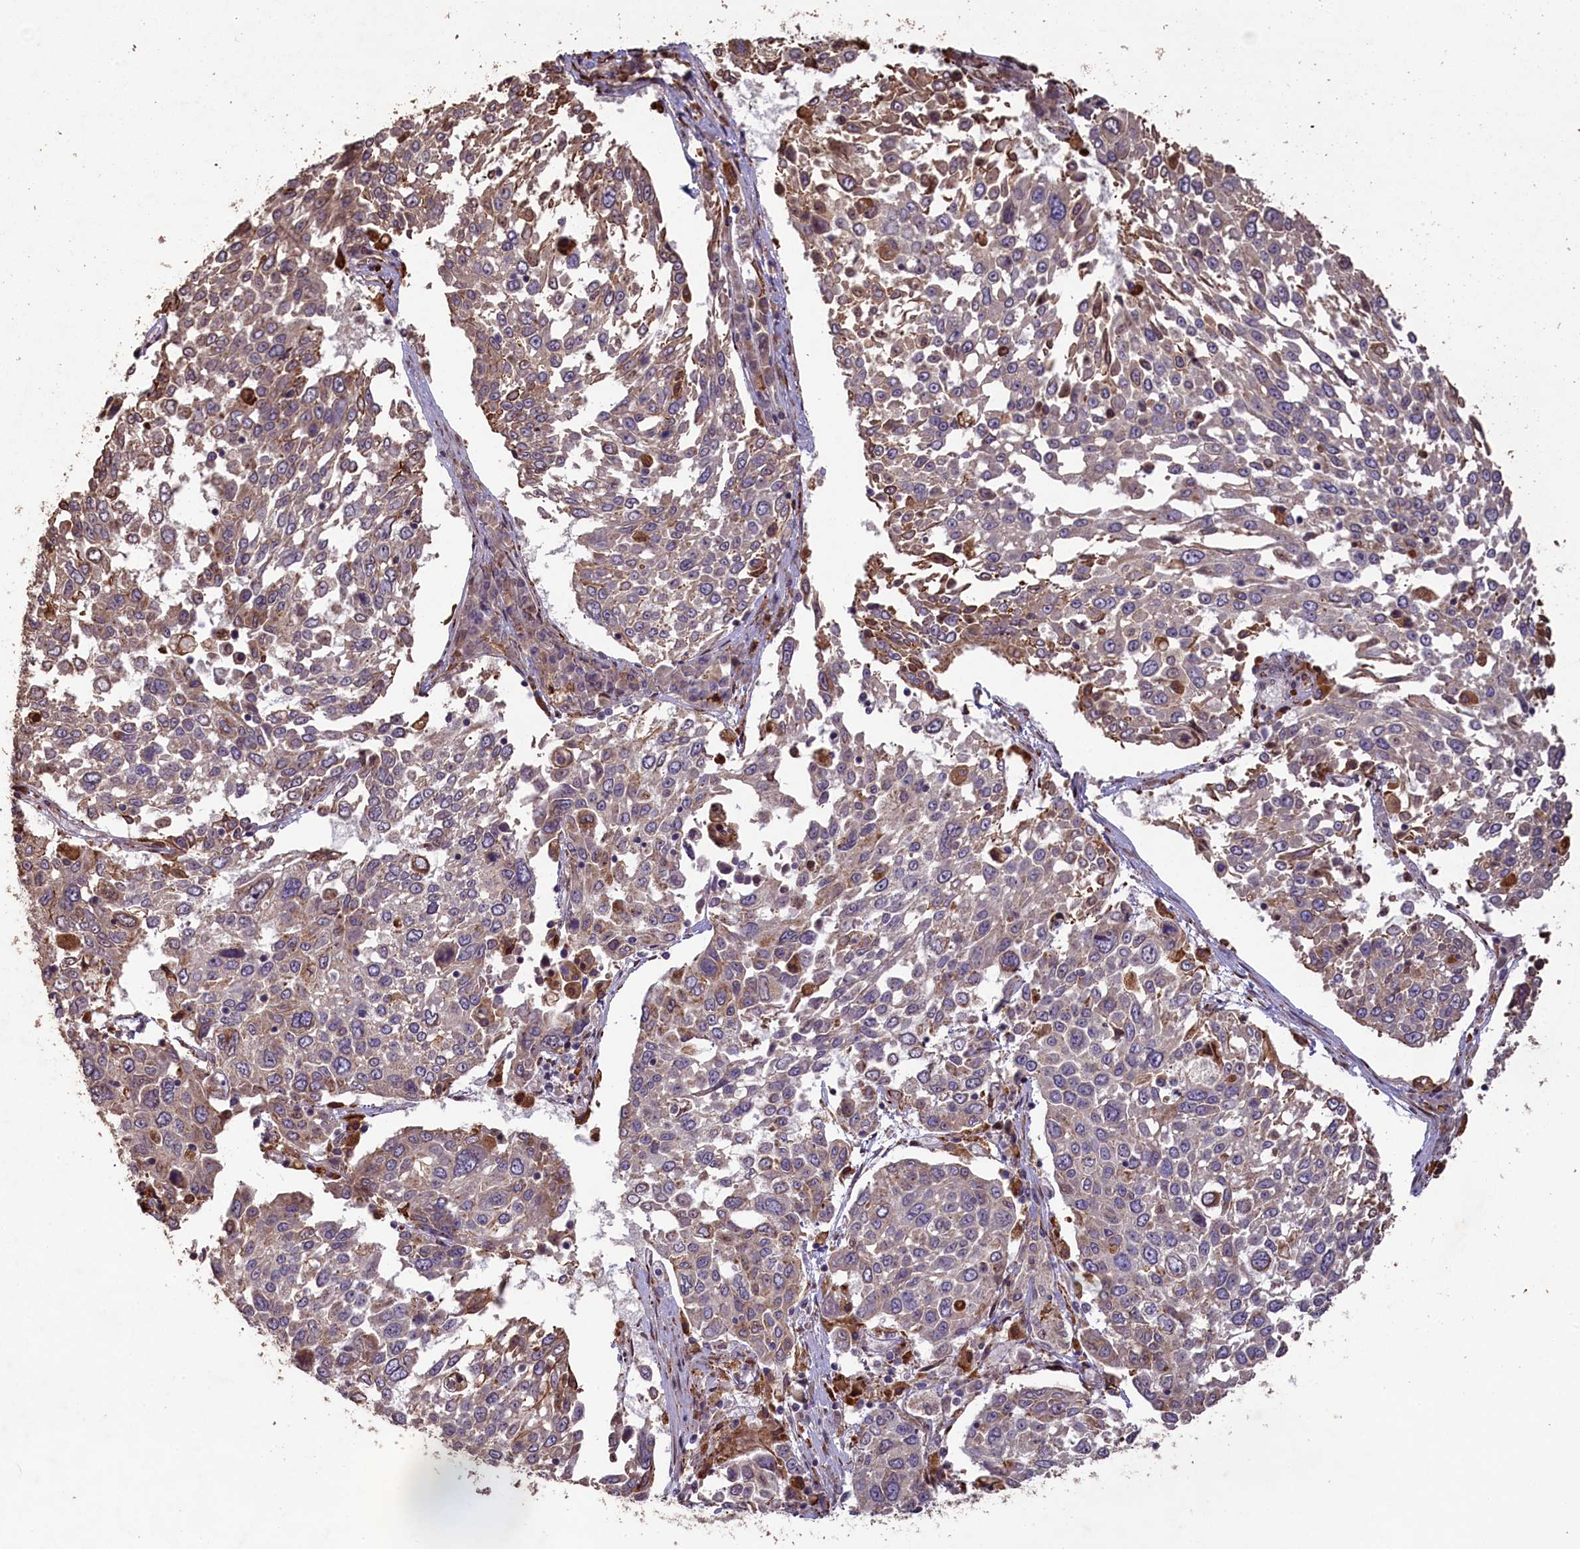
{"staining": {"intensity": "weak", "quantity": "25%-75%", "location": "cytoplasmic/membranous"}, "tissue": "lung cancer", "cell_type": "Tumor cells", "image_type": "cancer", "snomed": [{"axis": "morphology", "description": "Squamous cell carcinoma, NOS"}, {"axis": "topography", "description": "Lung"}], "caption": "This is a photomicrograph of immunohistochemistry (IHC) staining of lung cancer (squamous cell carcinoma), which shows weak expression in the cytoplasmic/membranous of tumor cells.", "gene": "SLC38A7", "patient": {"sex": "male", "age": 65}}